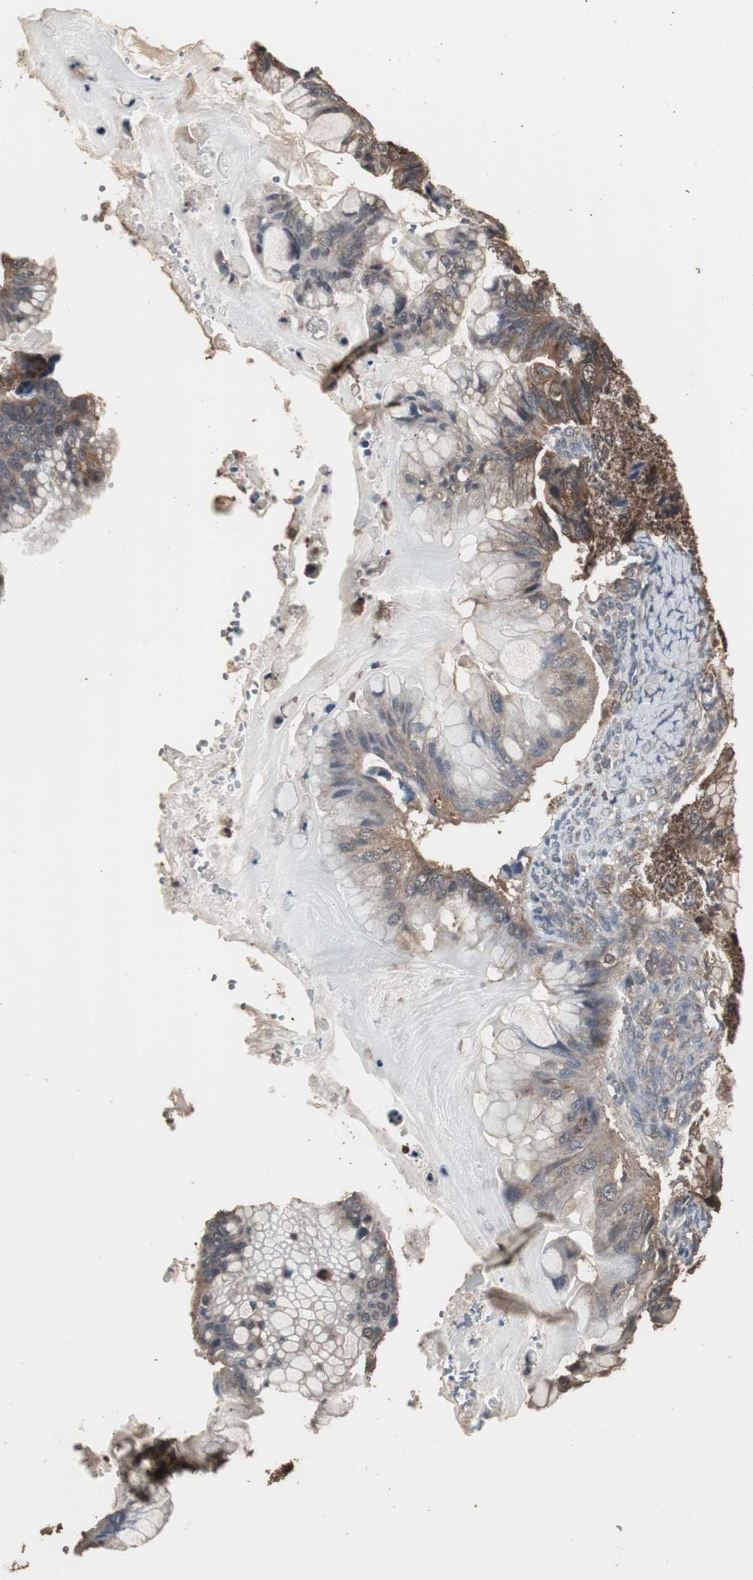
{"staining": {"intensity": "moderate", "quantity": ">75%", "location": "cytoplasmic/membranous"}, "tissue": "ovarian cancer", "cell_type": "Tumor cells", "image_type": "cancer", "snomed": [{"axis": "morphology", "description": "Cystadenocarcinoma, mucinous, NOS"}, {"axis": "topography", "description": "Ovary"}], "caption": "Immunohistochemical staining of human ovarian cancer shows medium levels of moderate cytoplasmic/membranous protein expression in about >75% of tumor cells.", "gene": "HPRT1", "patient": {"sex": "female", "age": 36}}